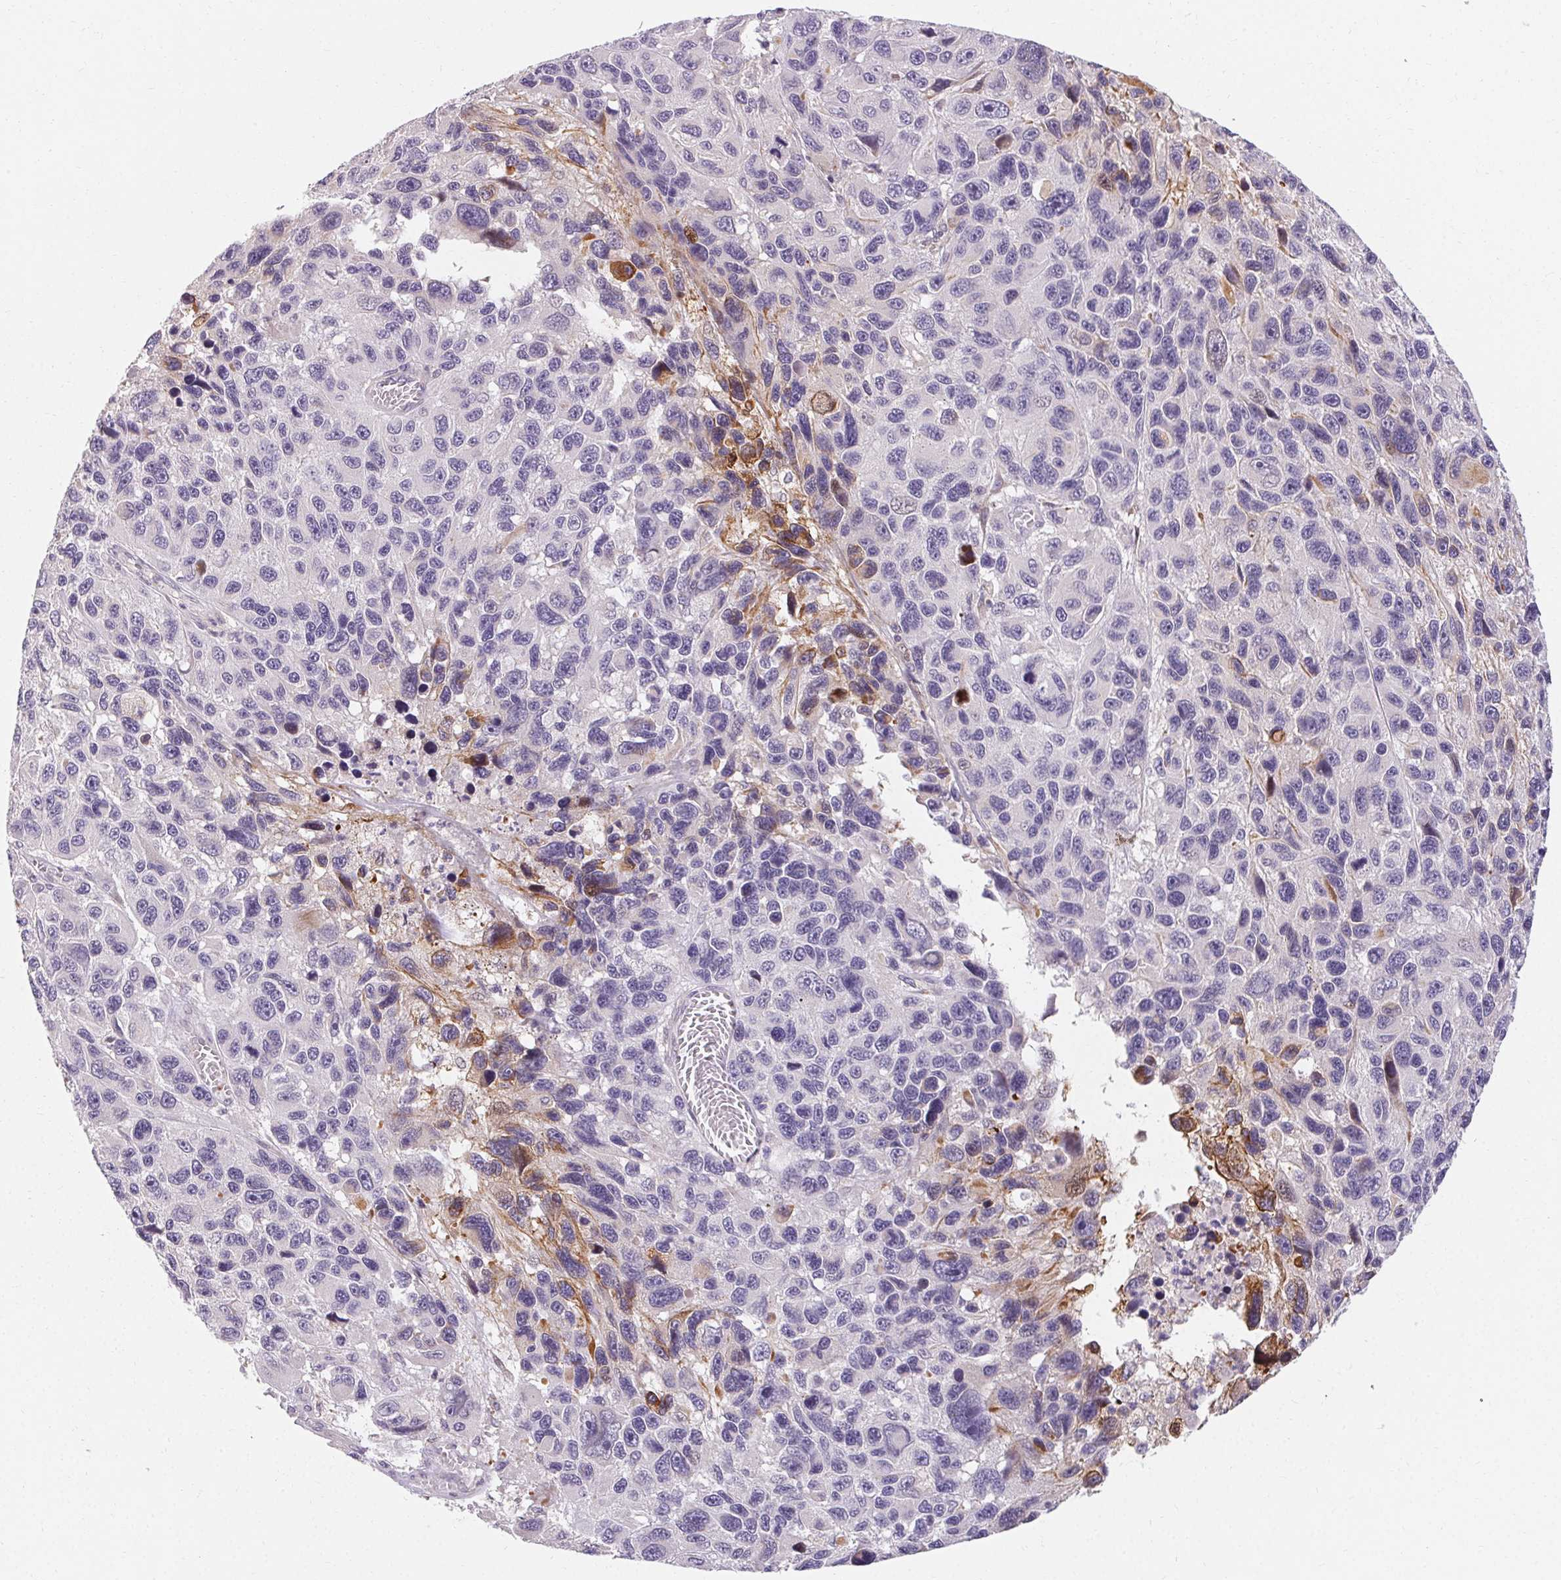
{"staining": {"intensity": "negative", "quantity": "none", "location": "none"}, "tissue": "melanoma", "cell_type": "Tumor cells", "image_type": "cancer", "snomed": [{"axis": "morphology", "description": "Malignant melanoma, NOS"}, {"axis": "topography", "description": "Skin"}], "caption": "Immunohistochemical staining of human malignant melanoma demonstrates no significant staining in tumor cells.", "gene": "TMEM52B", "patient": {"sex": "male", "age": 53}}